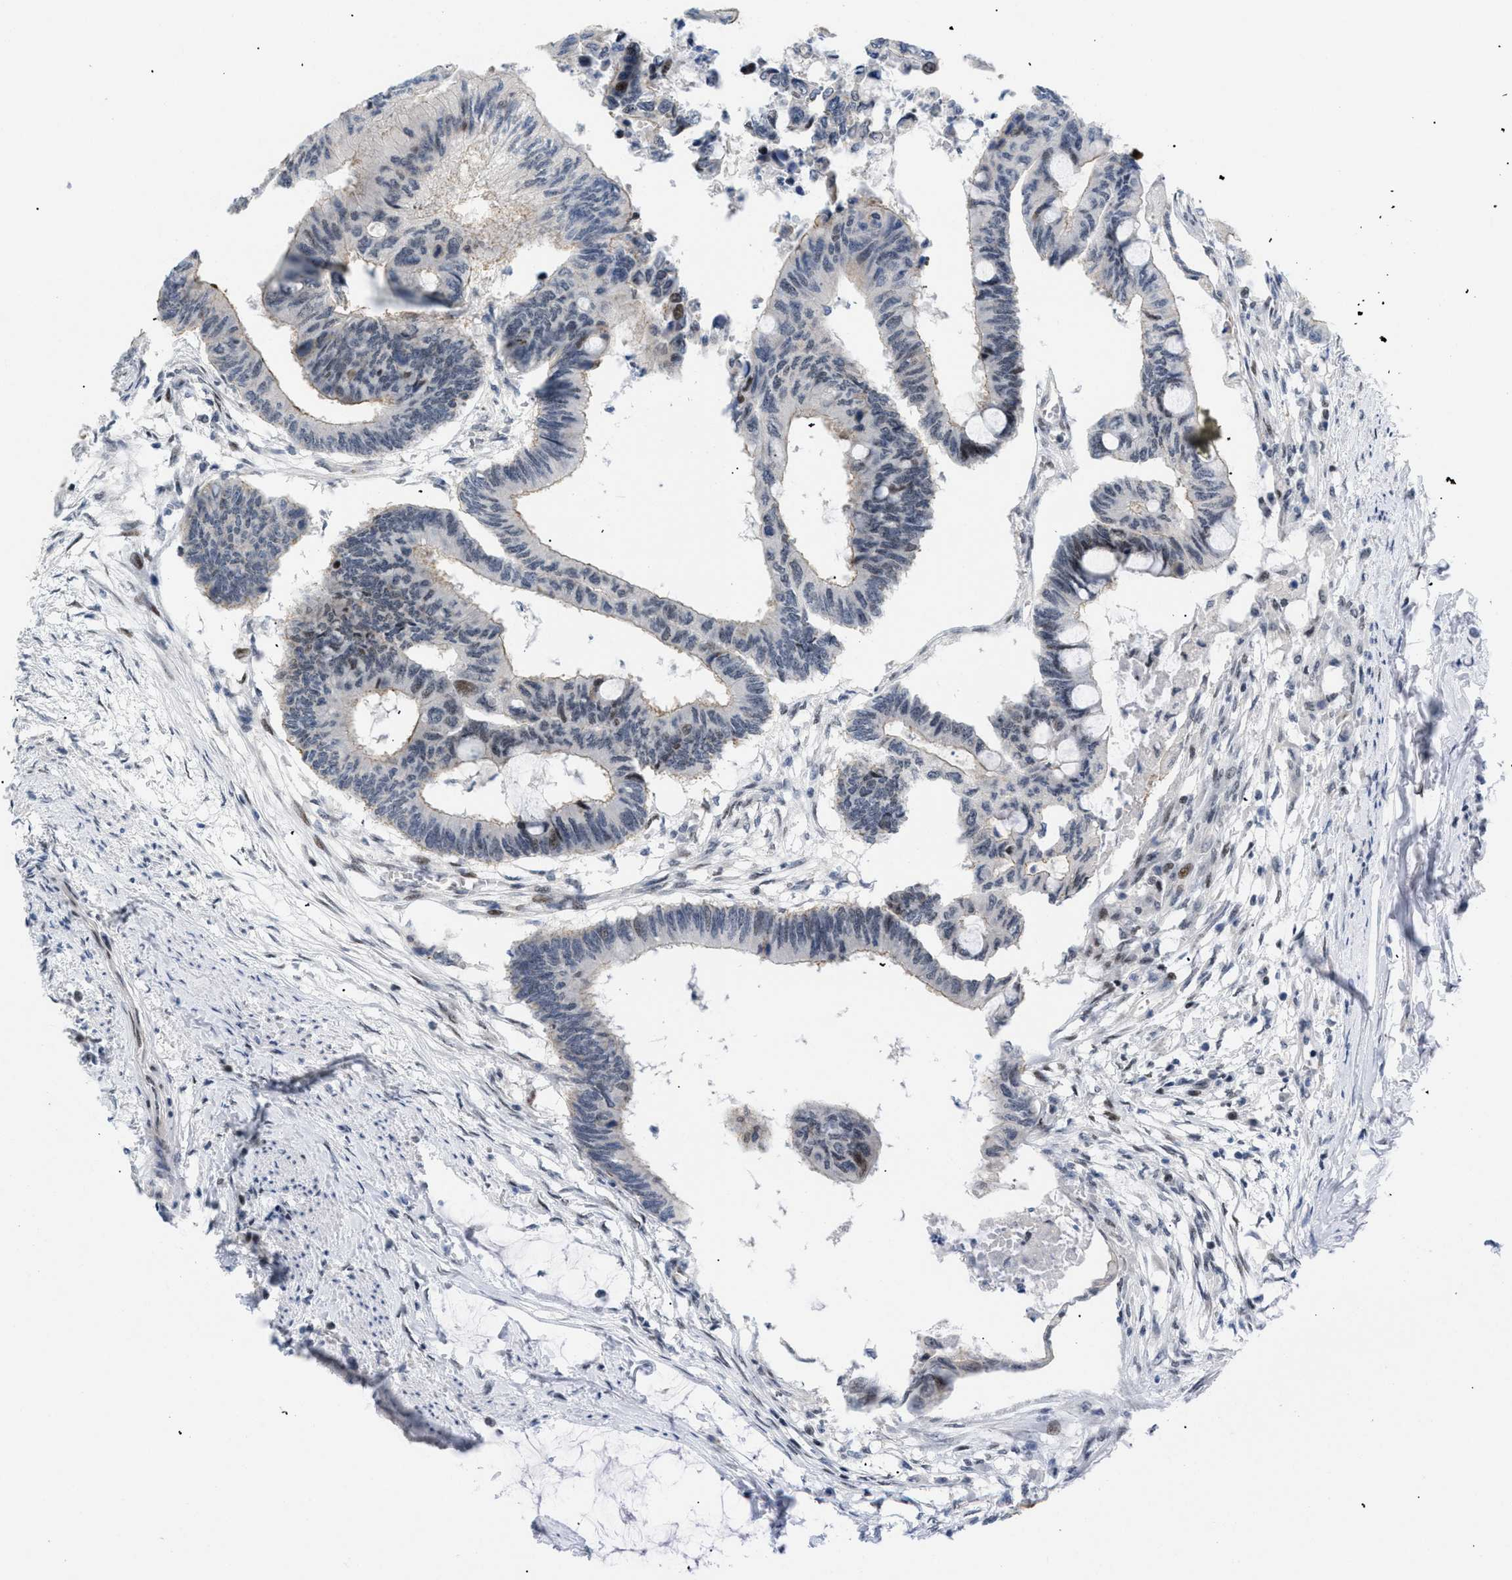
{"staining": {"intensity": "weak", "quantity": "<25%", "location": "nuclear"}, "tissue": "colorectal cancer", "cell_type": "Tumor cells", "image_type": "cancer", "snomed": [{"axis": "morphology", "description": "Normal tissue, NOS"}, {"axis": "morphology", "description": "Adenocarcinoma, NOS"}, {"axis": "topography", "description": "Rectum"}, {"axis": "topography", "description": "Peripheral nerve tissue"}], "caption": "Tumor cells are negative for brown protein staining in colorectal adenocarcinoma.", "gene": "MED1", "patient": {"sex": "male", "age": 92}}